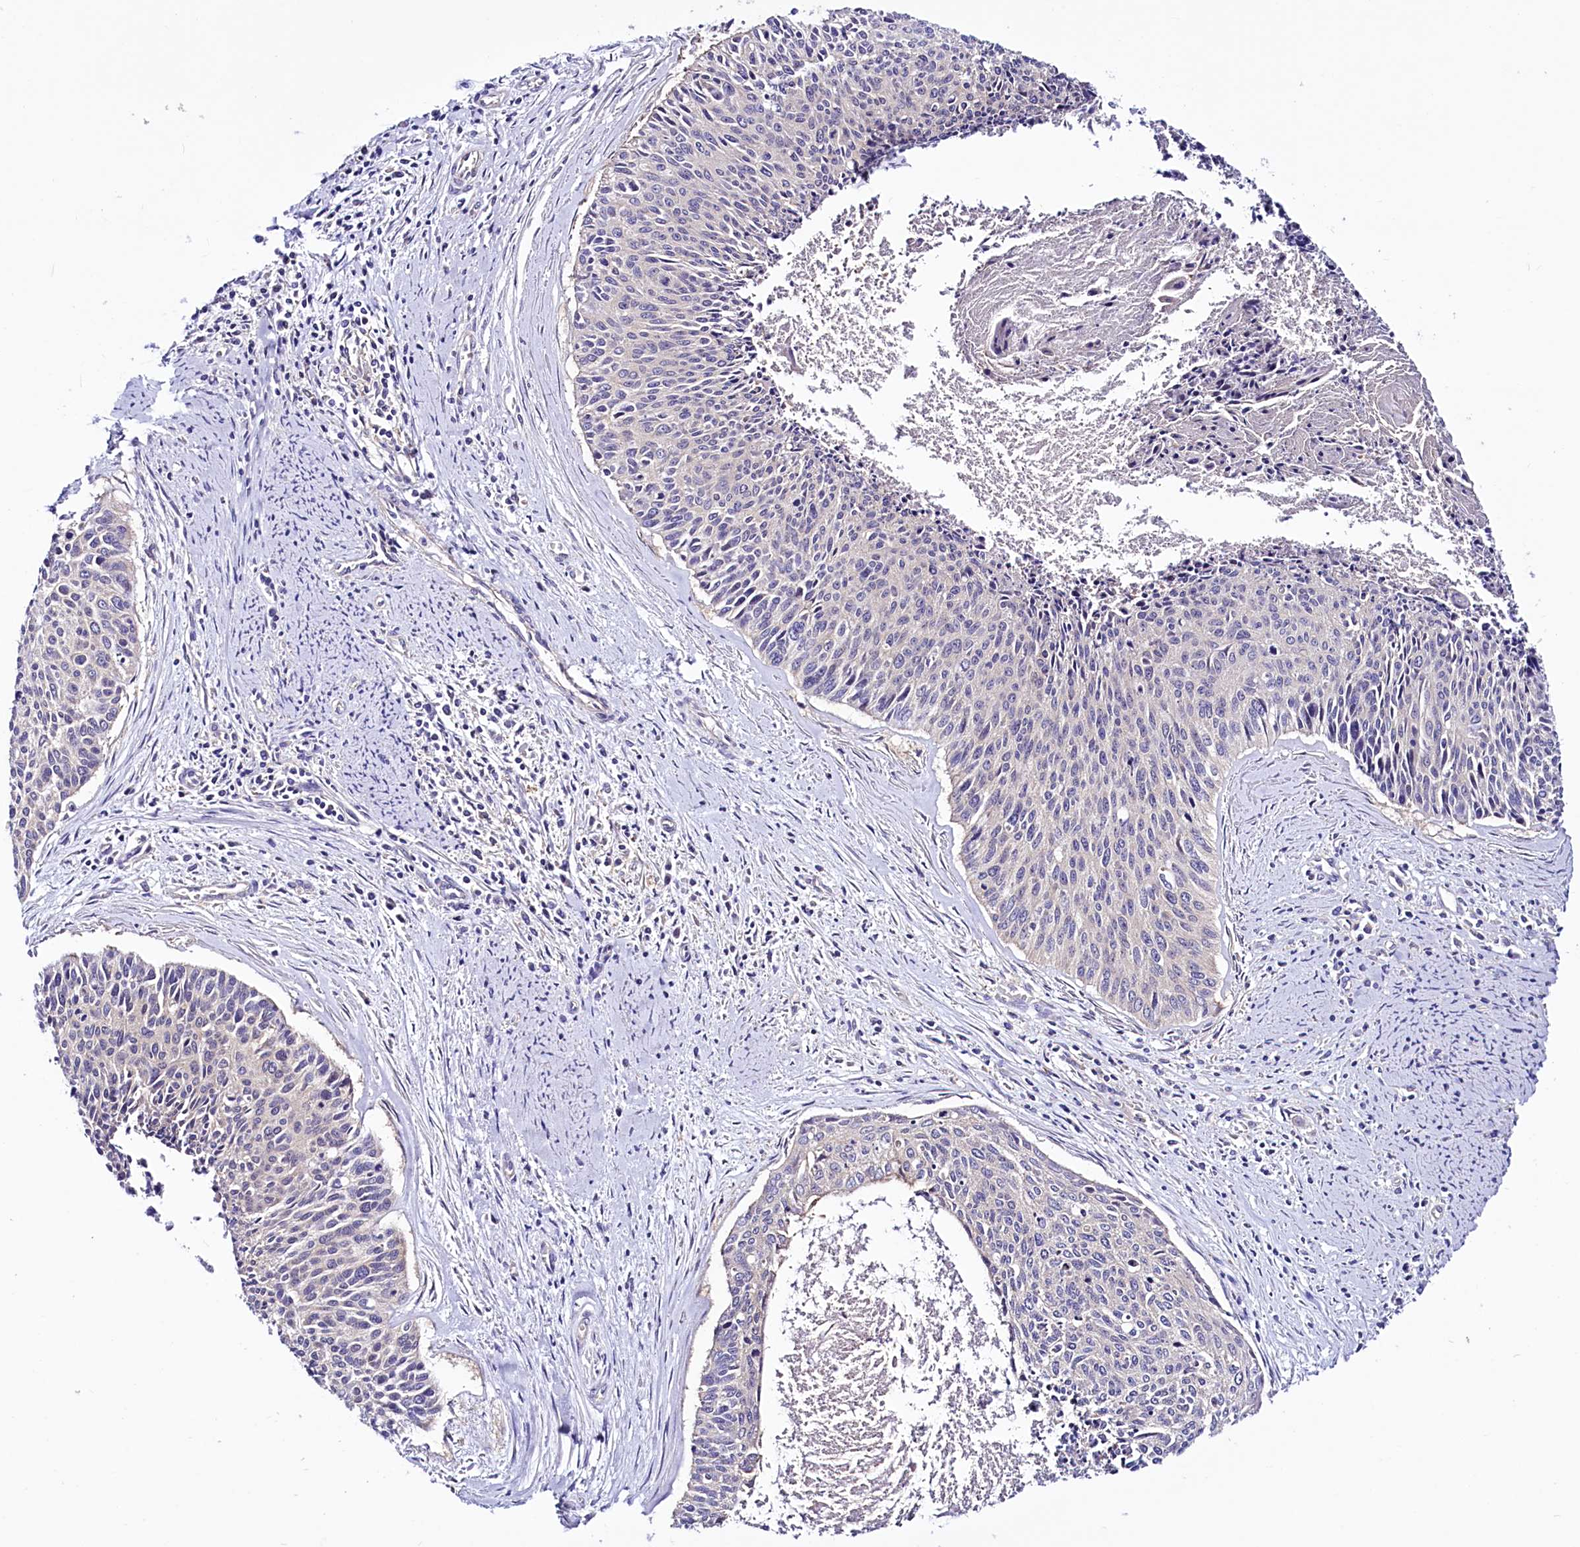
{"staining": {"intensity": "negative", "quantity": "none", "location": "none"}, "tissue": "cervical cancer", "cell_type": "Tumor cells", "image_type": "cancer", "snomed": [{"axis": "morphology", "description": "Squamous cell carcinoma, NOS"}, {"axis": "topography", "description": "Cervix"}], "caption": "IHC histopathology image of neoplastic tissue: cervical cancer stained with DAB (3,3'-diaminobenzidine) demonstrates no significant protein expression in tumor cells.", "gene": "ABHD5", "patient": {"sex": "female", "age": 55}}